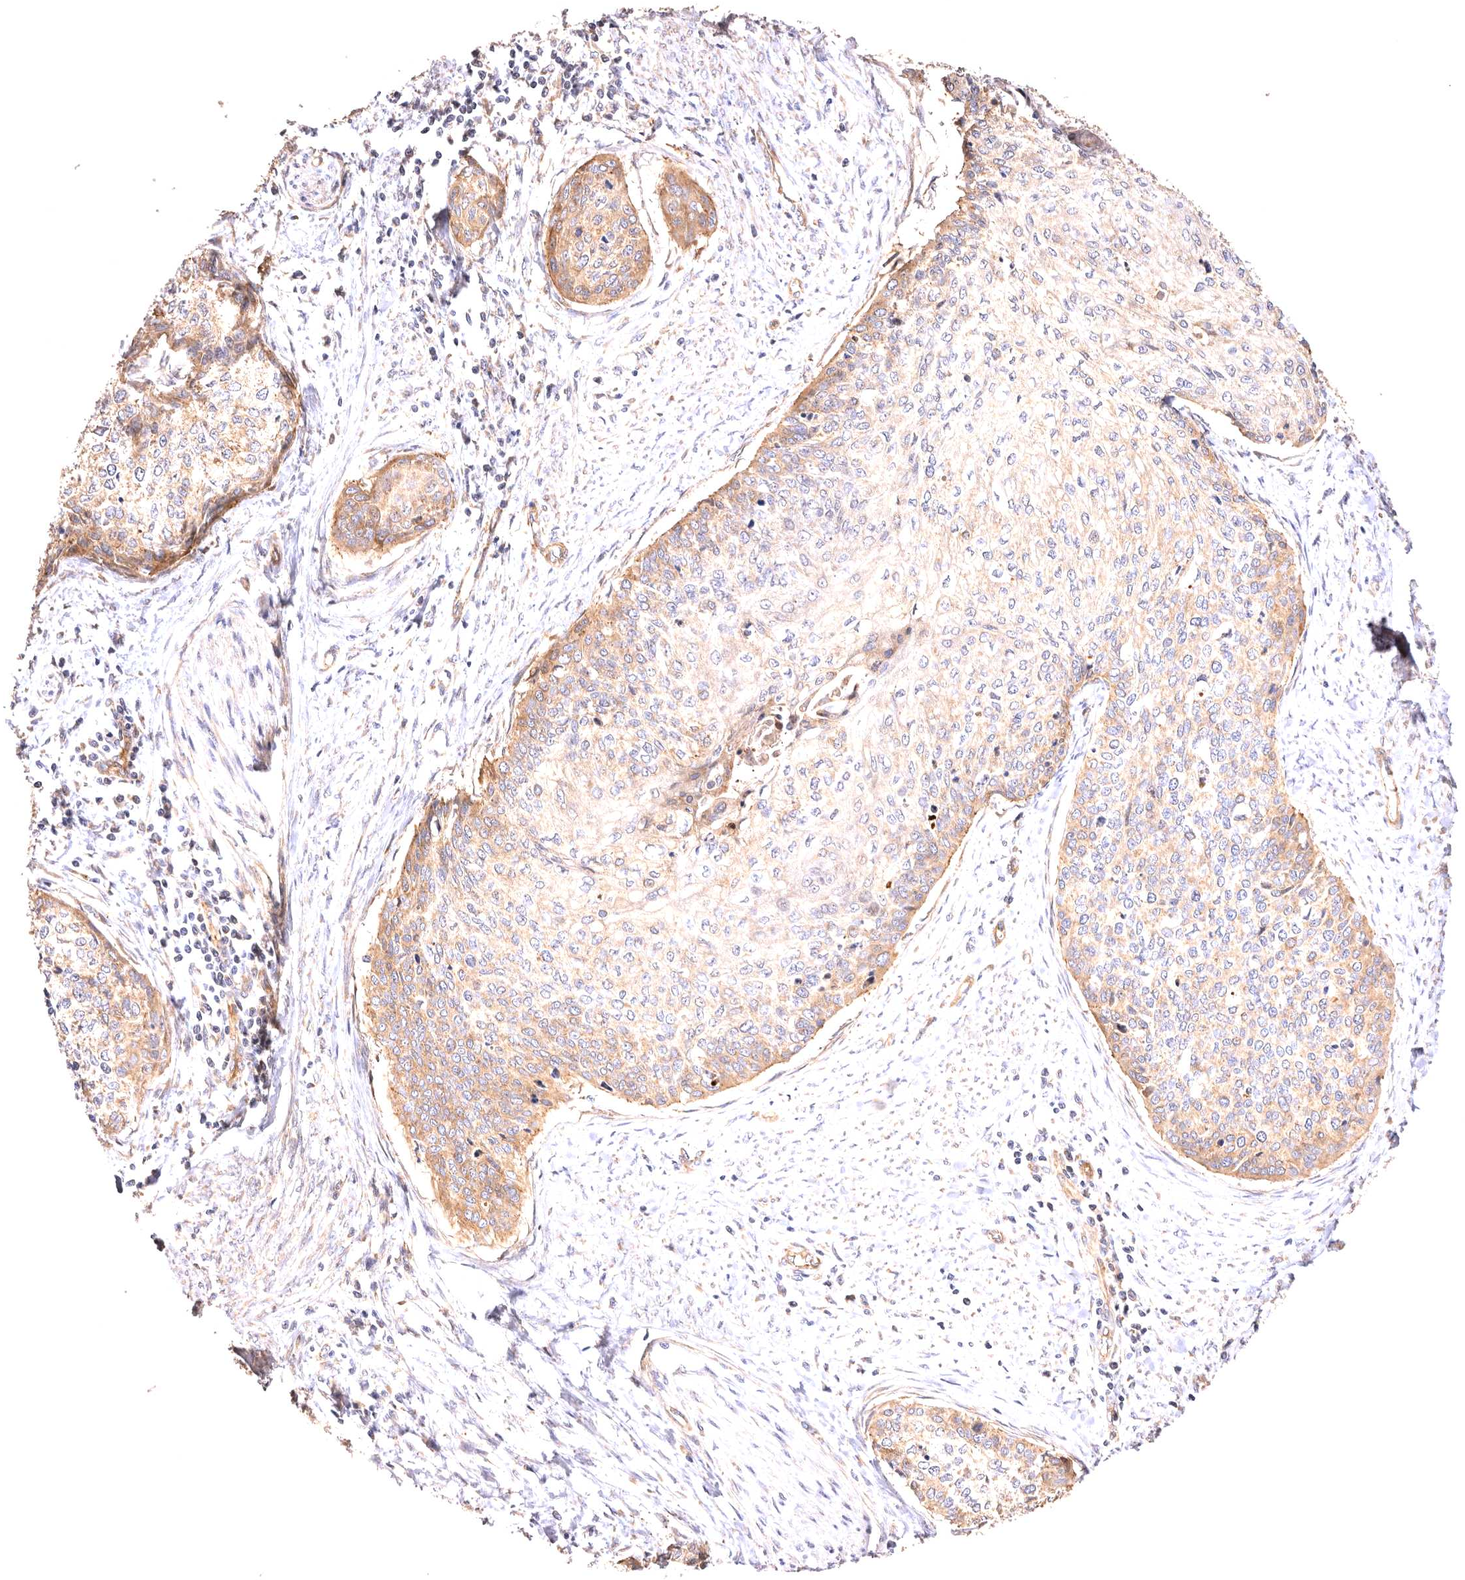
{"staining": {"intensity": "moderate", "quantity": "25%-75%", "location": "cytoplasmic/membranous"}, "tissue": "cervical cancer", "cell_type": "Tumor cells", "image_type": "cancer", "snomed": [{"axis": "morphology", "description": "Squamous cell carcinoma, NOS"}, {"axis": "topography", "description": "Cervix"}], "caption": "Immunohistochemical staining of human cervical cancer (squamous cell carcinoma) displays medium levels of moderate cytoplasmic/membranous protein staining in approximately 25%-75% of tumor cells. (DAB (3,3'-diaminobenzidine) = brown stain, brightfield microscopy at high magnification).", "gene": "VPS45", "patient": {"sex": "female", "age": 37}}